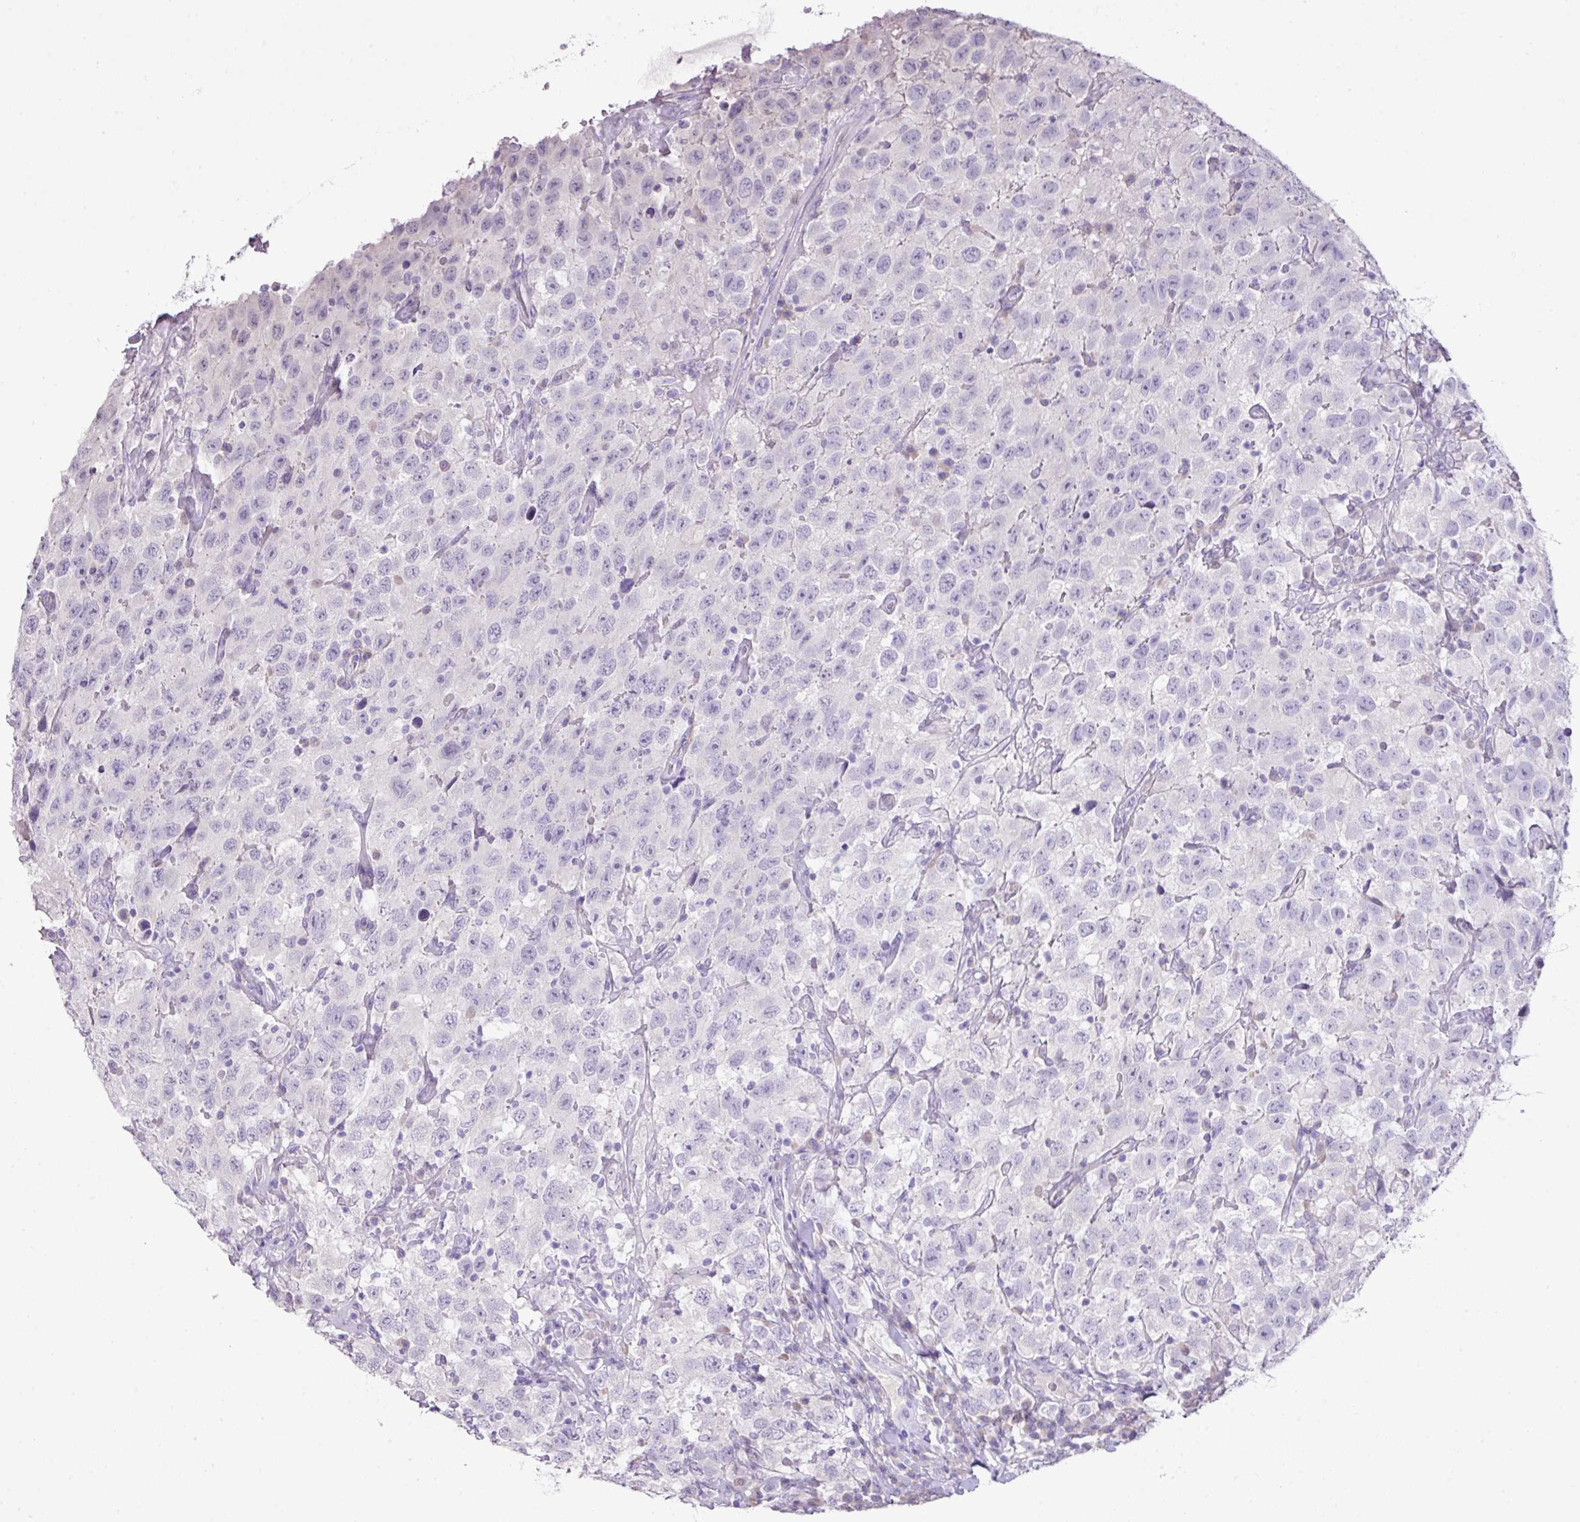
{"staining": {"intensity": "negative", "quantity": "none", "location": "none"}, "tissue": "testis cancer", "cell_type": "Tumor cells", "image_type": "cancer", "snomed": [{"axis": "morphology", "description": "Seminoma, NOS"}, {"axis": "topography", "description": "Testis"}], "caption": "High power microscopy image of an IHC histopathology image of testis cancer (seminoma), revealing no significant expression in tumor cells.", "gene": "DIP2A", "patient": {"sex": "male", "age": 41}}